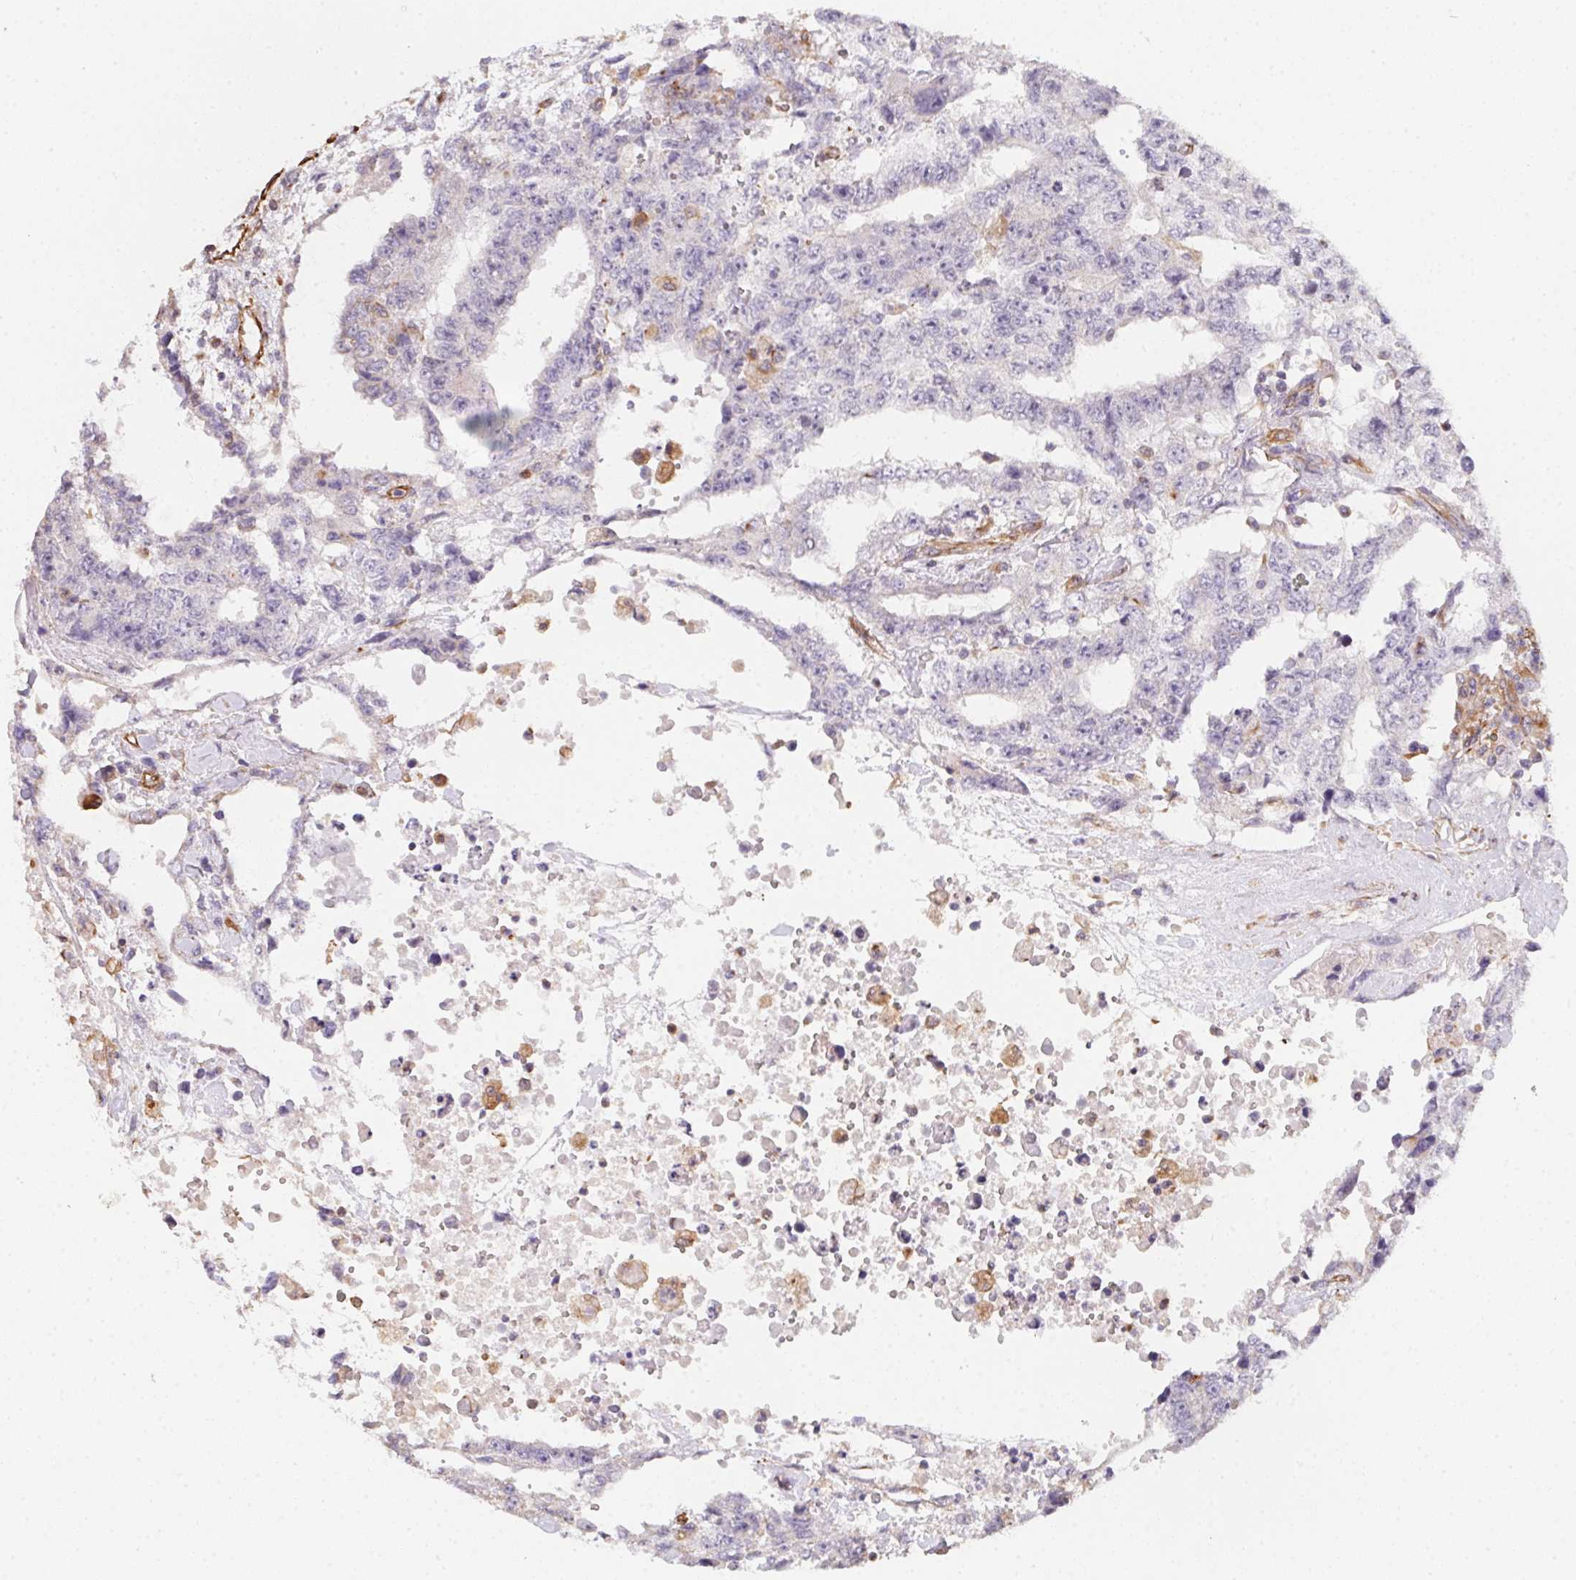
{"staining": {"intensity": "negative", "quantity": "none", "location": "none"}, "tissue": "testis cancer", "cell_type": "Tumor cells", "image_type": "cancer", "snomed": [{"axis": "morphology", "description": "Carcinoma, Embryonal, NOS"}, {"axis": "topography", "description": "Testis"}], "caption": "Immunohistochemistry histopathology image of testis cancer (embryonal carcinoma) stained for a protein (brown), which displays no positivity in tumor cells.", "gene": "TBKBP1", "patient": {"sex": "male", "age": 24}}